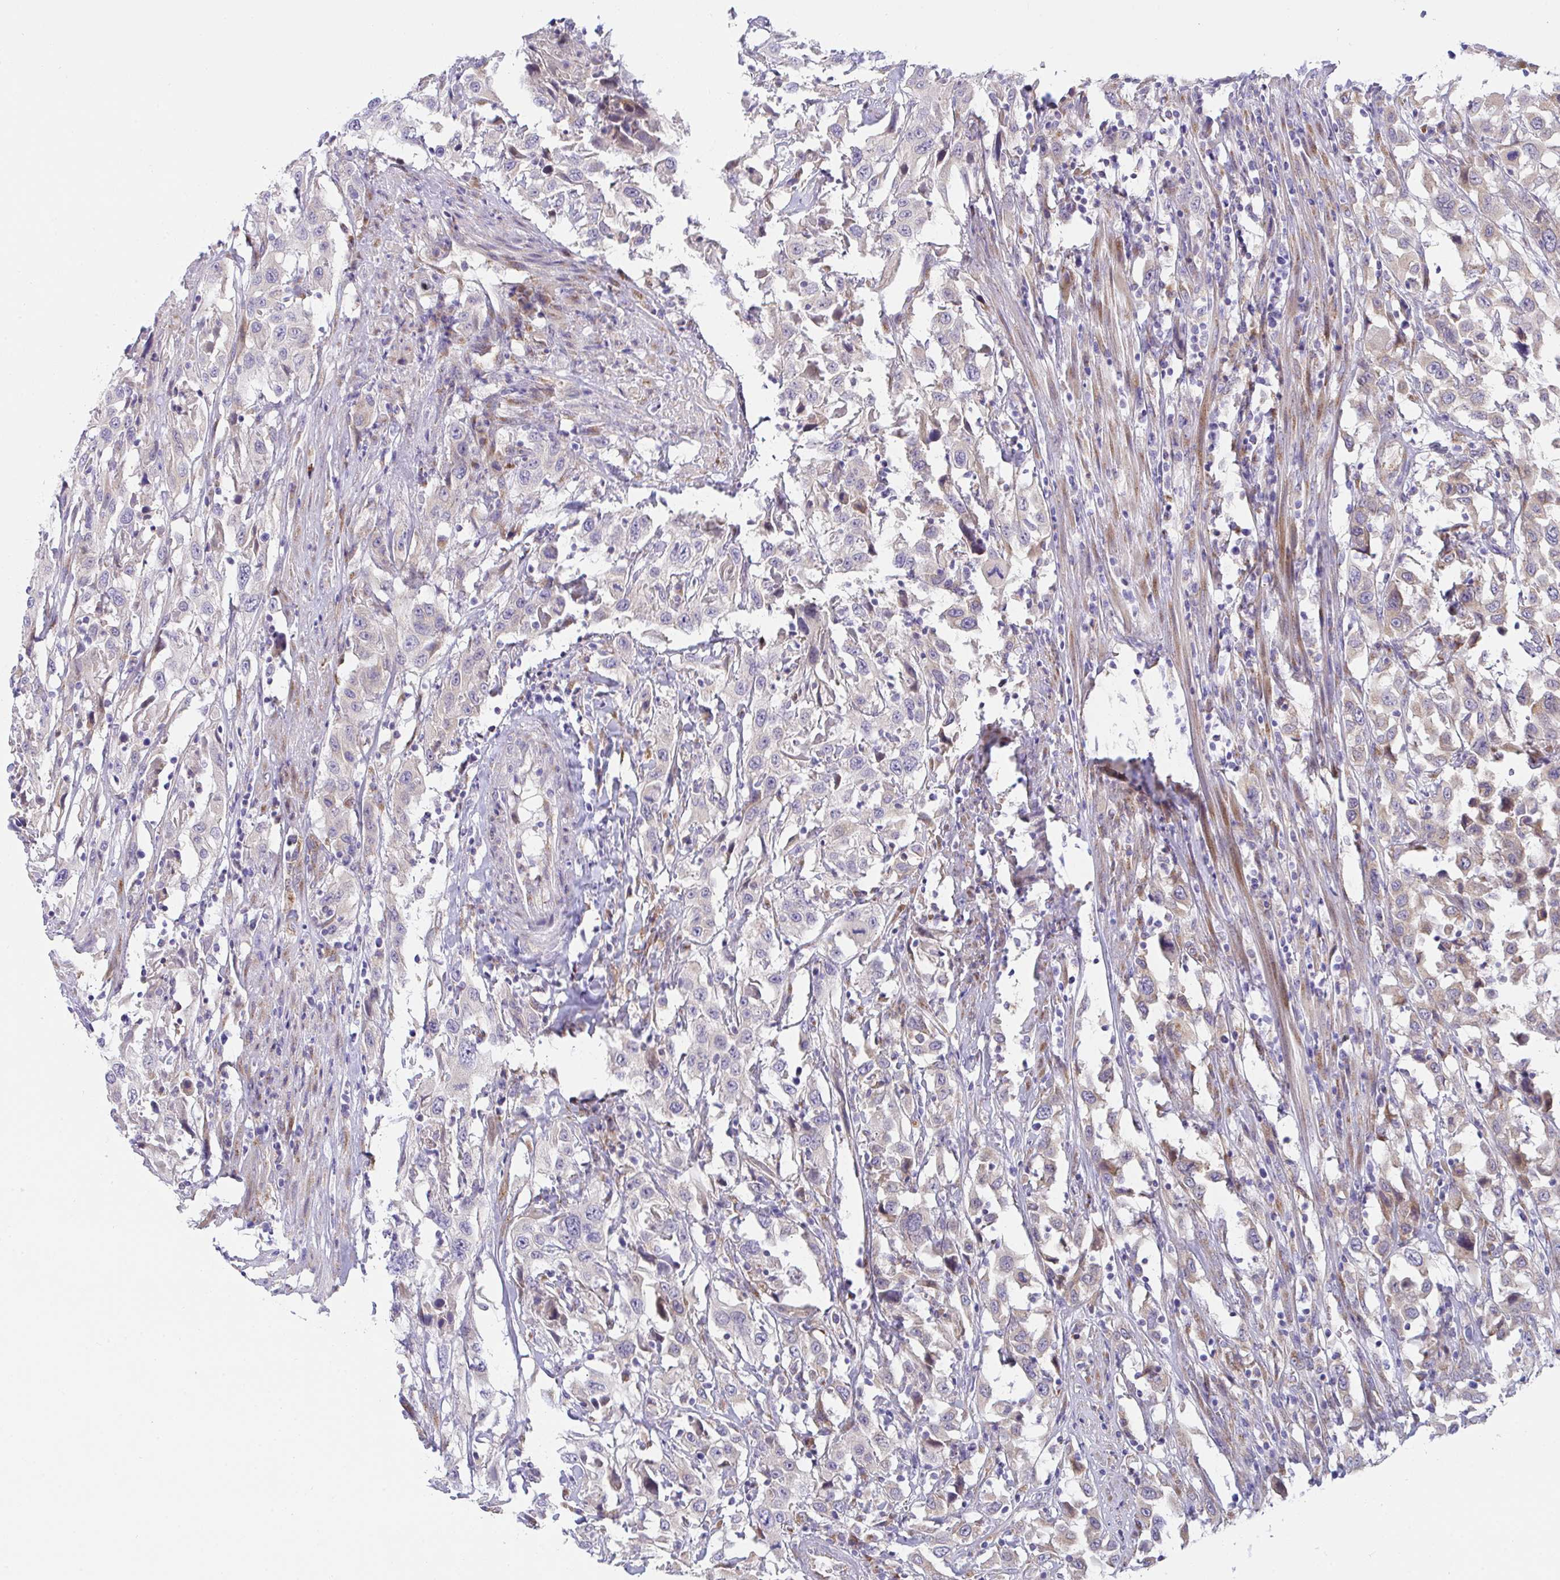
{"staining": {"intensity": "negative", "quantity": "none", "location": "none"}, "tissue": "urothelial cancer", "cell_type": "Tumor cells", "image_type": "cancer", "snomed": [{"axis": "morphology", "description": "Urothelial carcinoma, High grade"}, {"axis": "topography", "description": "Urinary bladder"}], "caption": "A histopathology image of human high-grade urothelial carcinoma is negative for staining in tumor cells. The staining is performed using DAB brown chromogen with nuclei counter-stained in using hematoxylin.", "gene": "MIA3", "patient": {"sex": "male", "age": 61}}